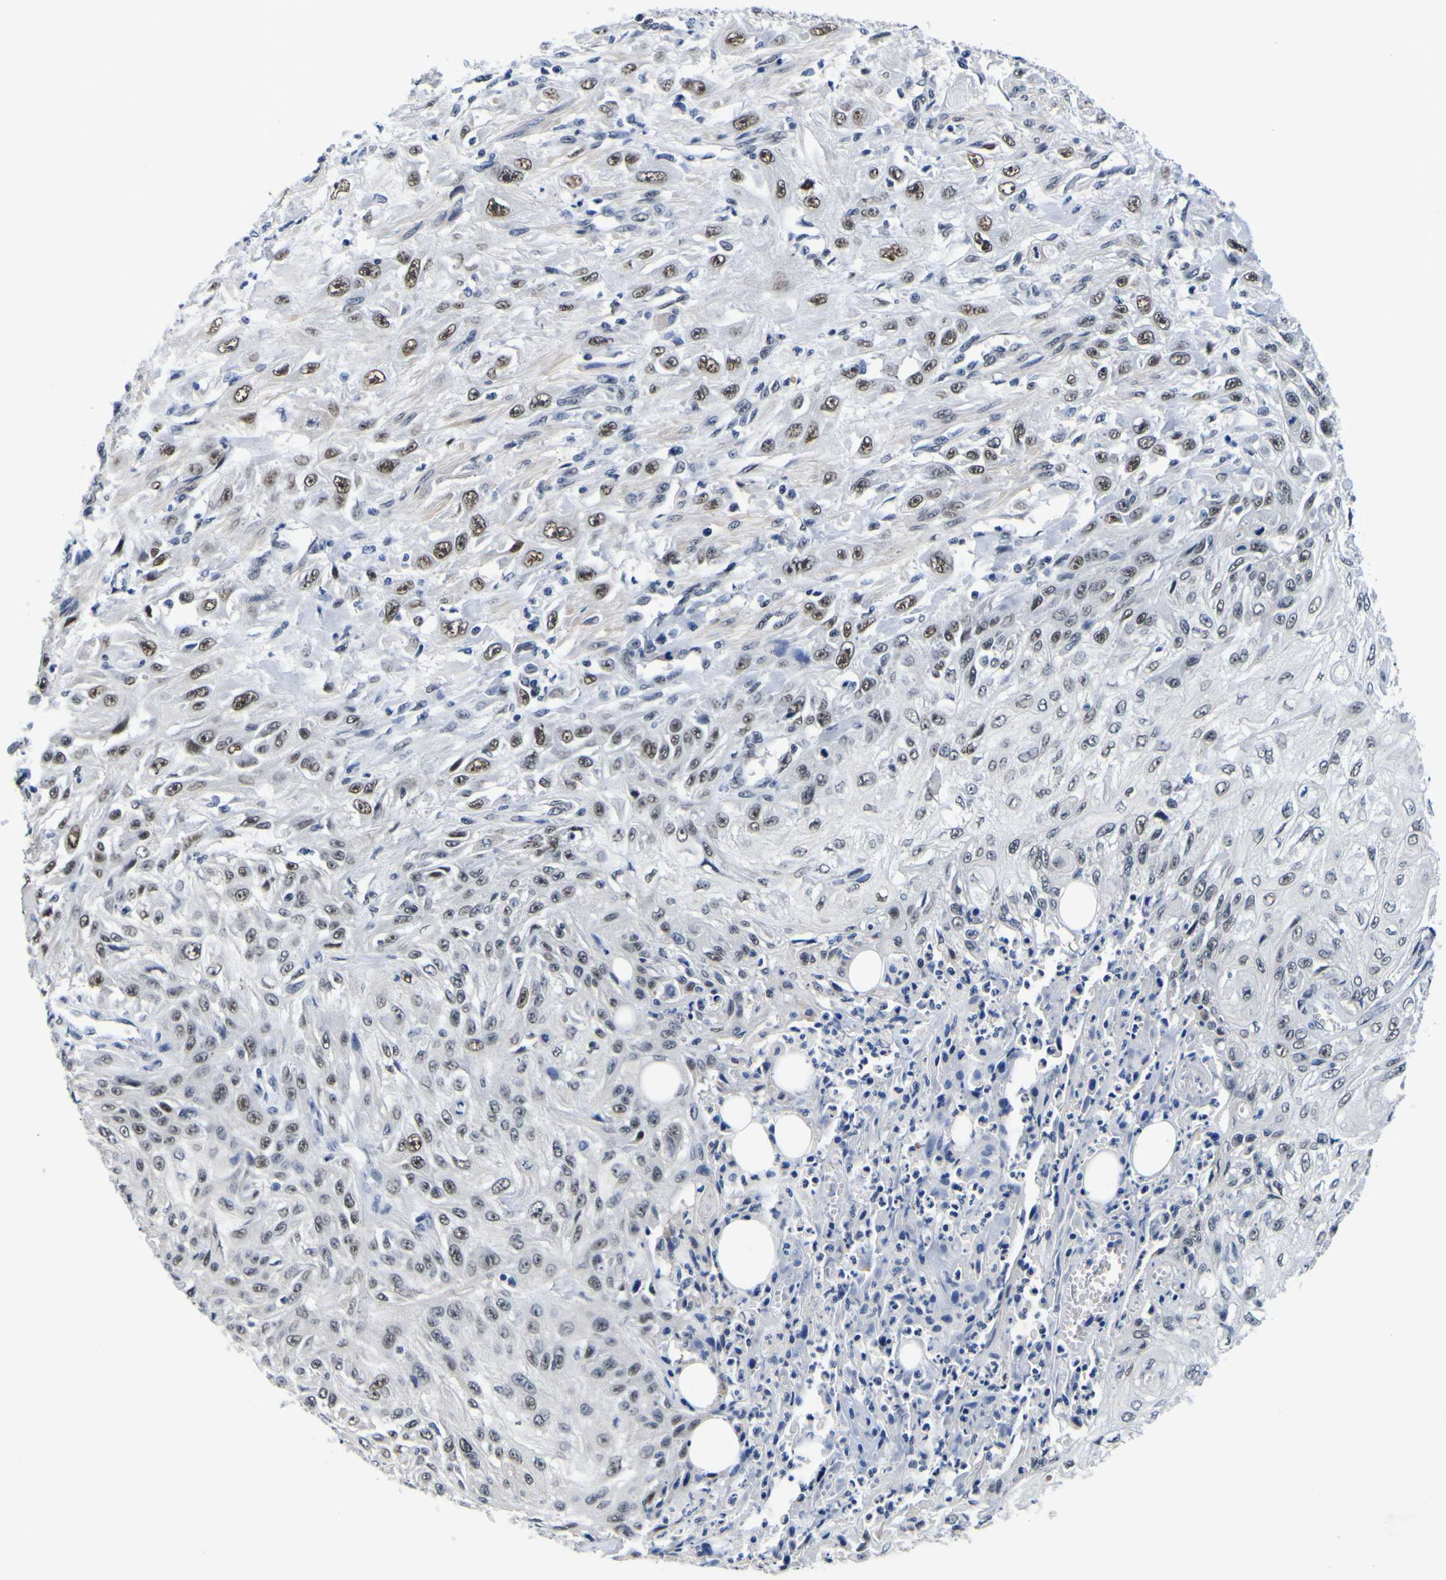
{"staining": {"intensity": "moderate", "quantity": "25%-75%", "location": "nuclear"}, "tissue": "skin cancer", "cell_type": "Tumor cells", "image_type": "cancer", "snomed": [{"axis": "morphology", "description": "Squamous cell carcinoma, NOS"}, {"axis": "topography", "description": "Skin"}], "caption": "High-power microscopy captured an immunohistochemistry (IHC) image of skin cancer, revealing moderate nuclear positivity in about 25%-75% of tumor cells.", "gene": "CUL4B", "patient": {"sex": "male", "age": 75}}